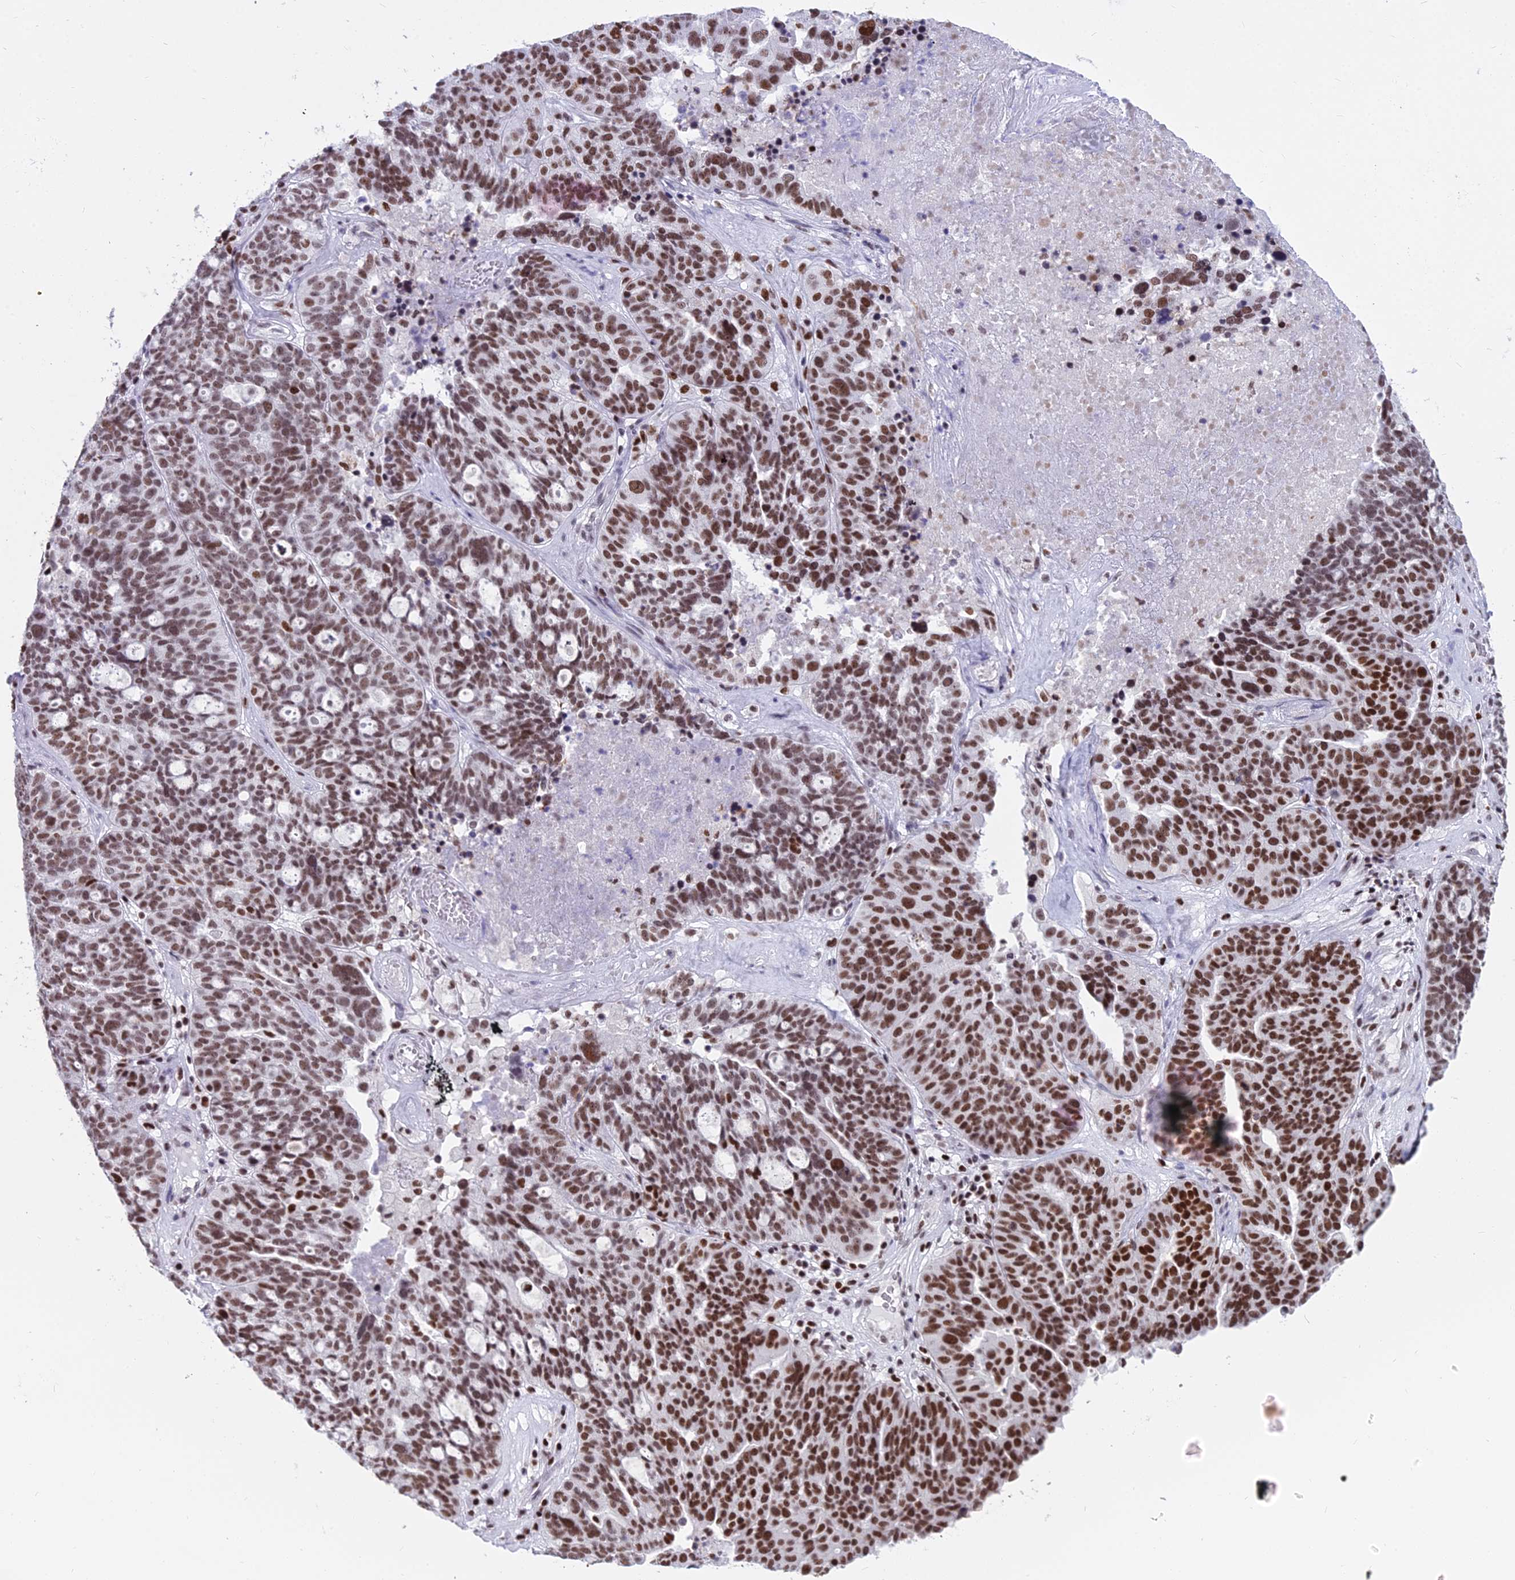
{"staining": {"intensity": "strong", "quantity": ">75%", "location": "nuclear"}, "tissue": "ovarian cancer", "cell_type": "Tumor cells", "image_type": "cancer", "snomed": [{"axis": "morphology", "description": "Cystadenocarcinoma, serous, NOS"}, {"axis": "topography", "description": "Ovary"}], "caption": "A photomicrograph of human ovarian cancer (serous cystadenocarcinoma) stained for a protein demonstrates strong nuclear brown staining in tumor cells.", "gene": "PARP1", "patient": {"sex": "female", "age": 59}}